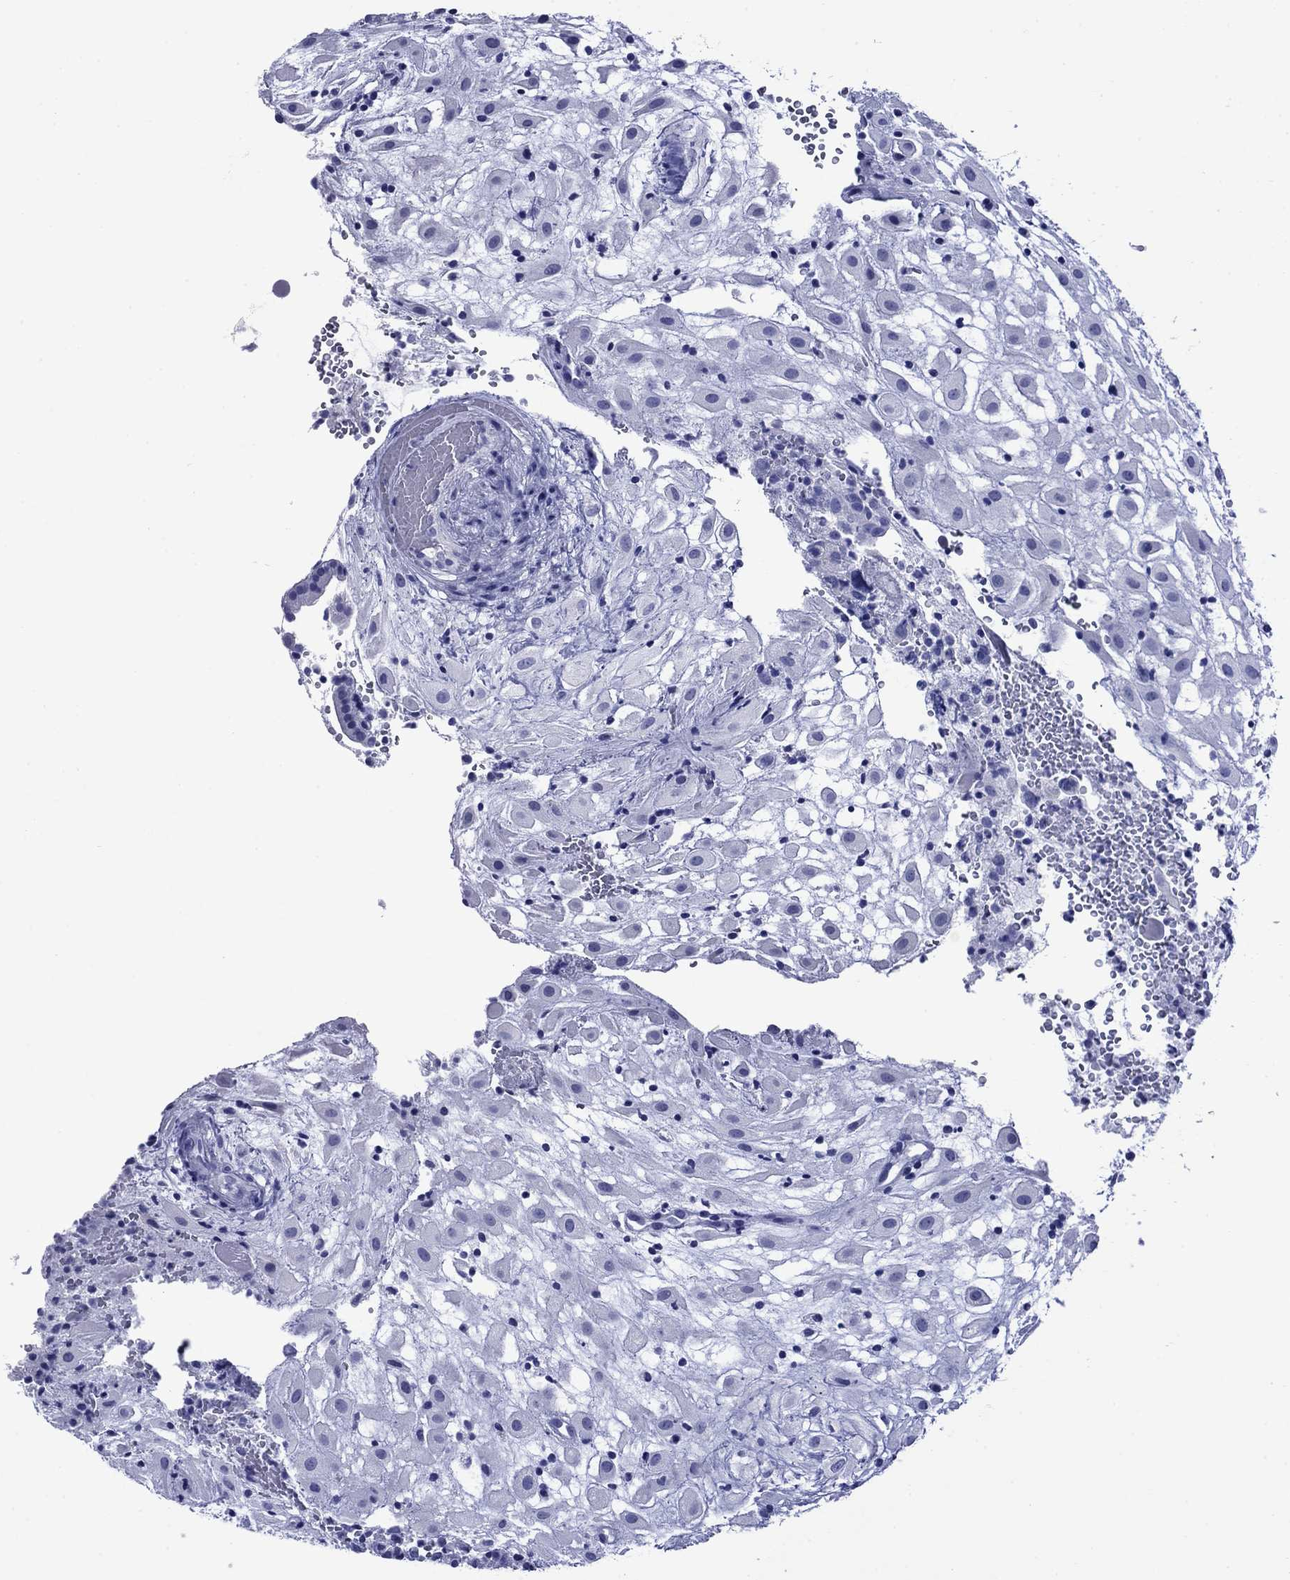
{"staining": {"intensity": "negative", "quantity": "none", "location": "none"}, "tissue": "placenta", "cell_type": "Decidual cells", "image_type": "normal", "snomed": [{"axis": "morphology", "description": "Normal tissue, NOS"}, {"axis": "topography", "description": "Placenta"}], "caption": "DAB immunohistochemical staining of unremarkable human placenta exhibits no significant positivity in decidual cells.", "gene": "GIP", "patient": {"sex": "female", "age": 24}}